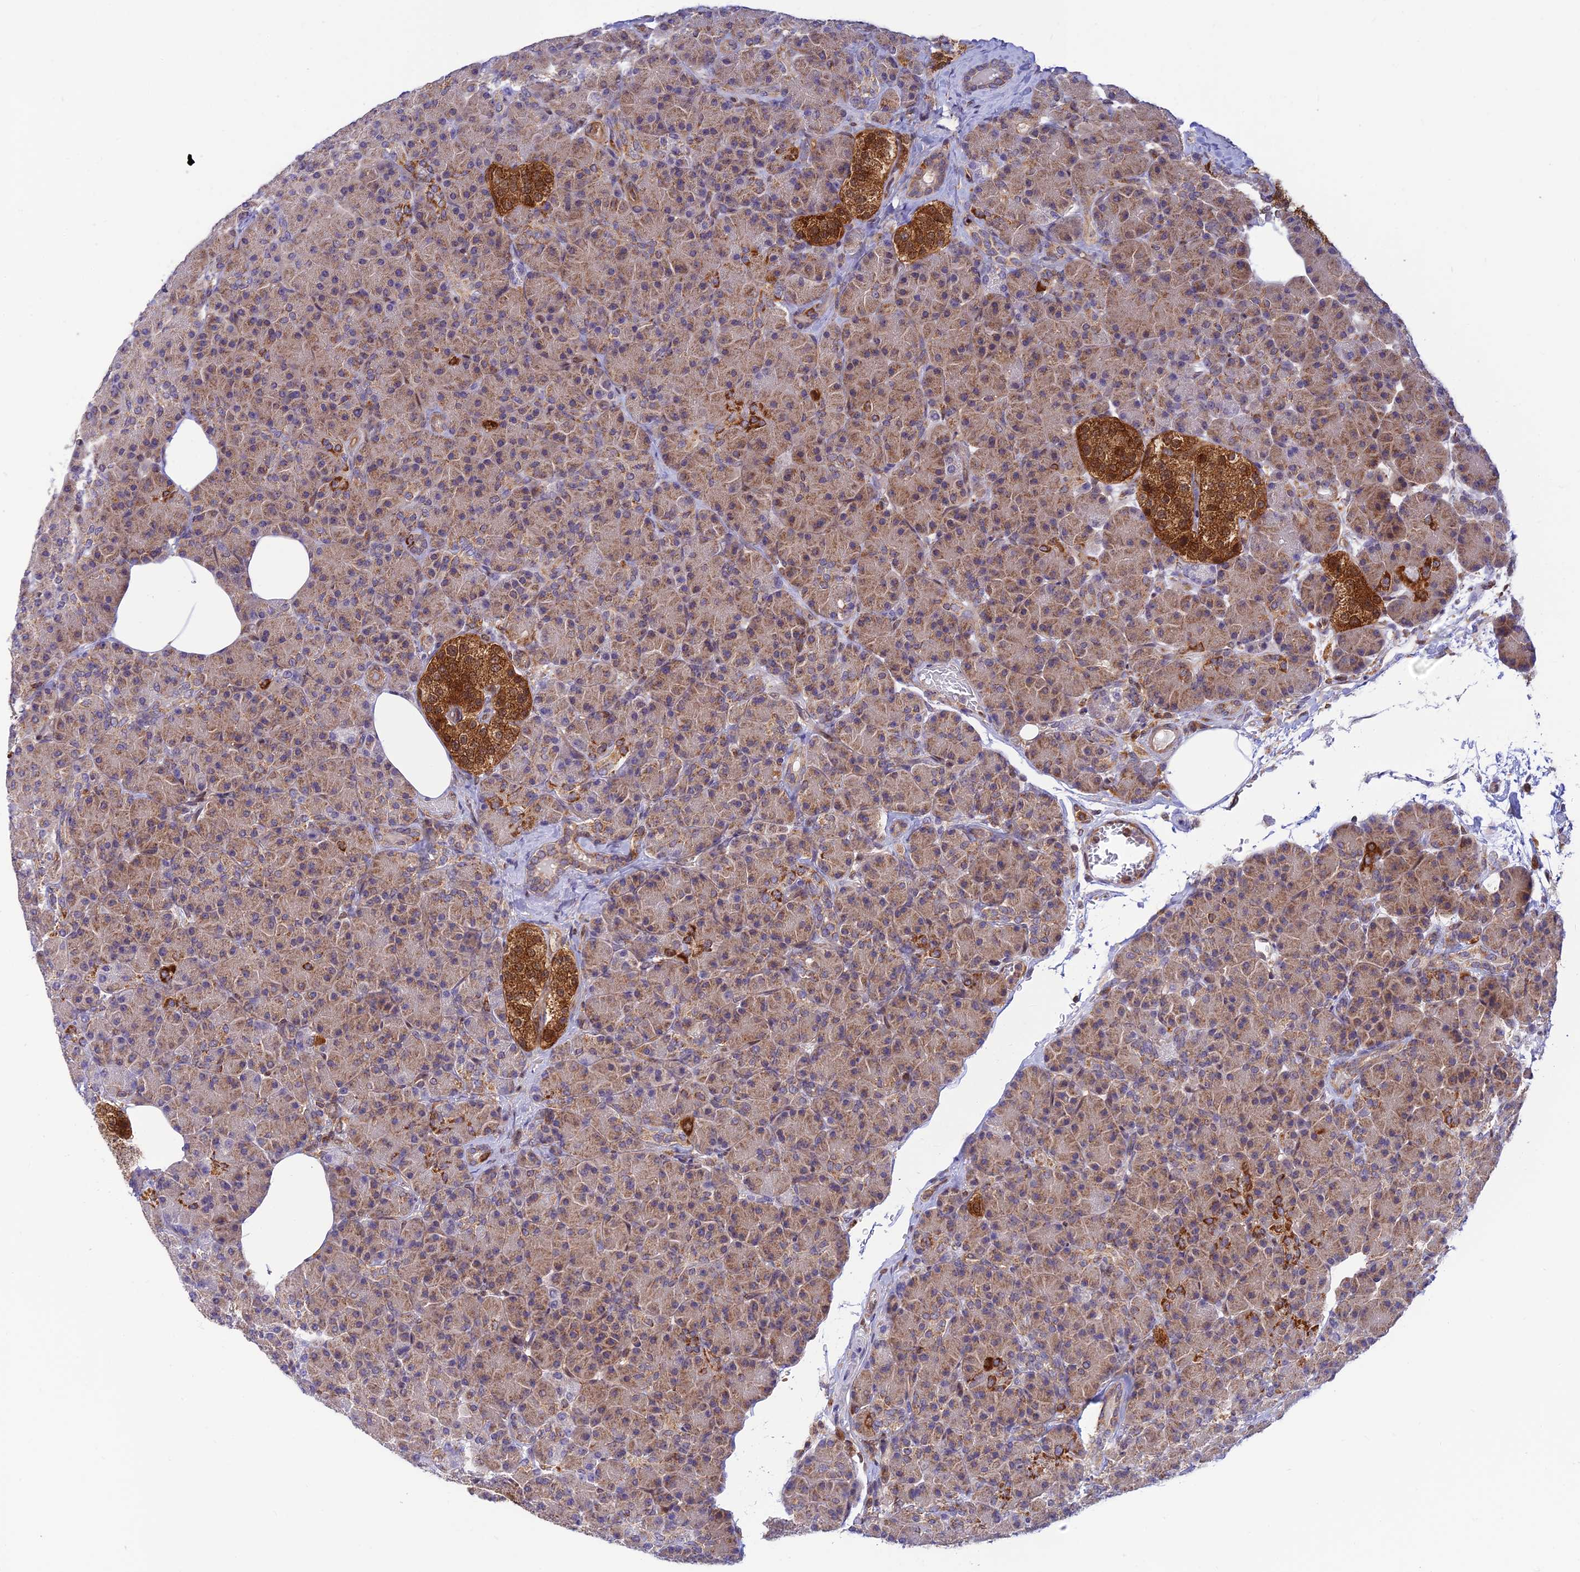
{"staining": {"intensity": "moderate", "quantity": ">75%", "location": "cytoplasmic/membranous"}, "tissue": "pancreas", "cell_type": "Exocrine glandular cells", "image_type": "normal", "snomed": [{"axis": "morphology", "description": "Normal tissue, NOS"}, {"axis": "topography", "description": "Pancreas"}], "caption": "Pancreas stained with a protein marker demonstrates moderate staining in exocrine glandular cells.", "gene": "LYSMD2", "patient": {"sex": "female", "age": 43}}